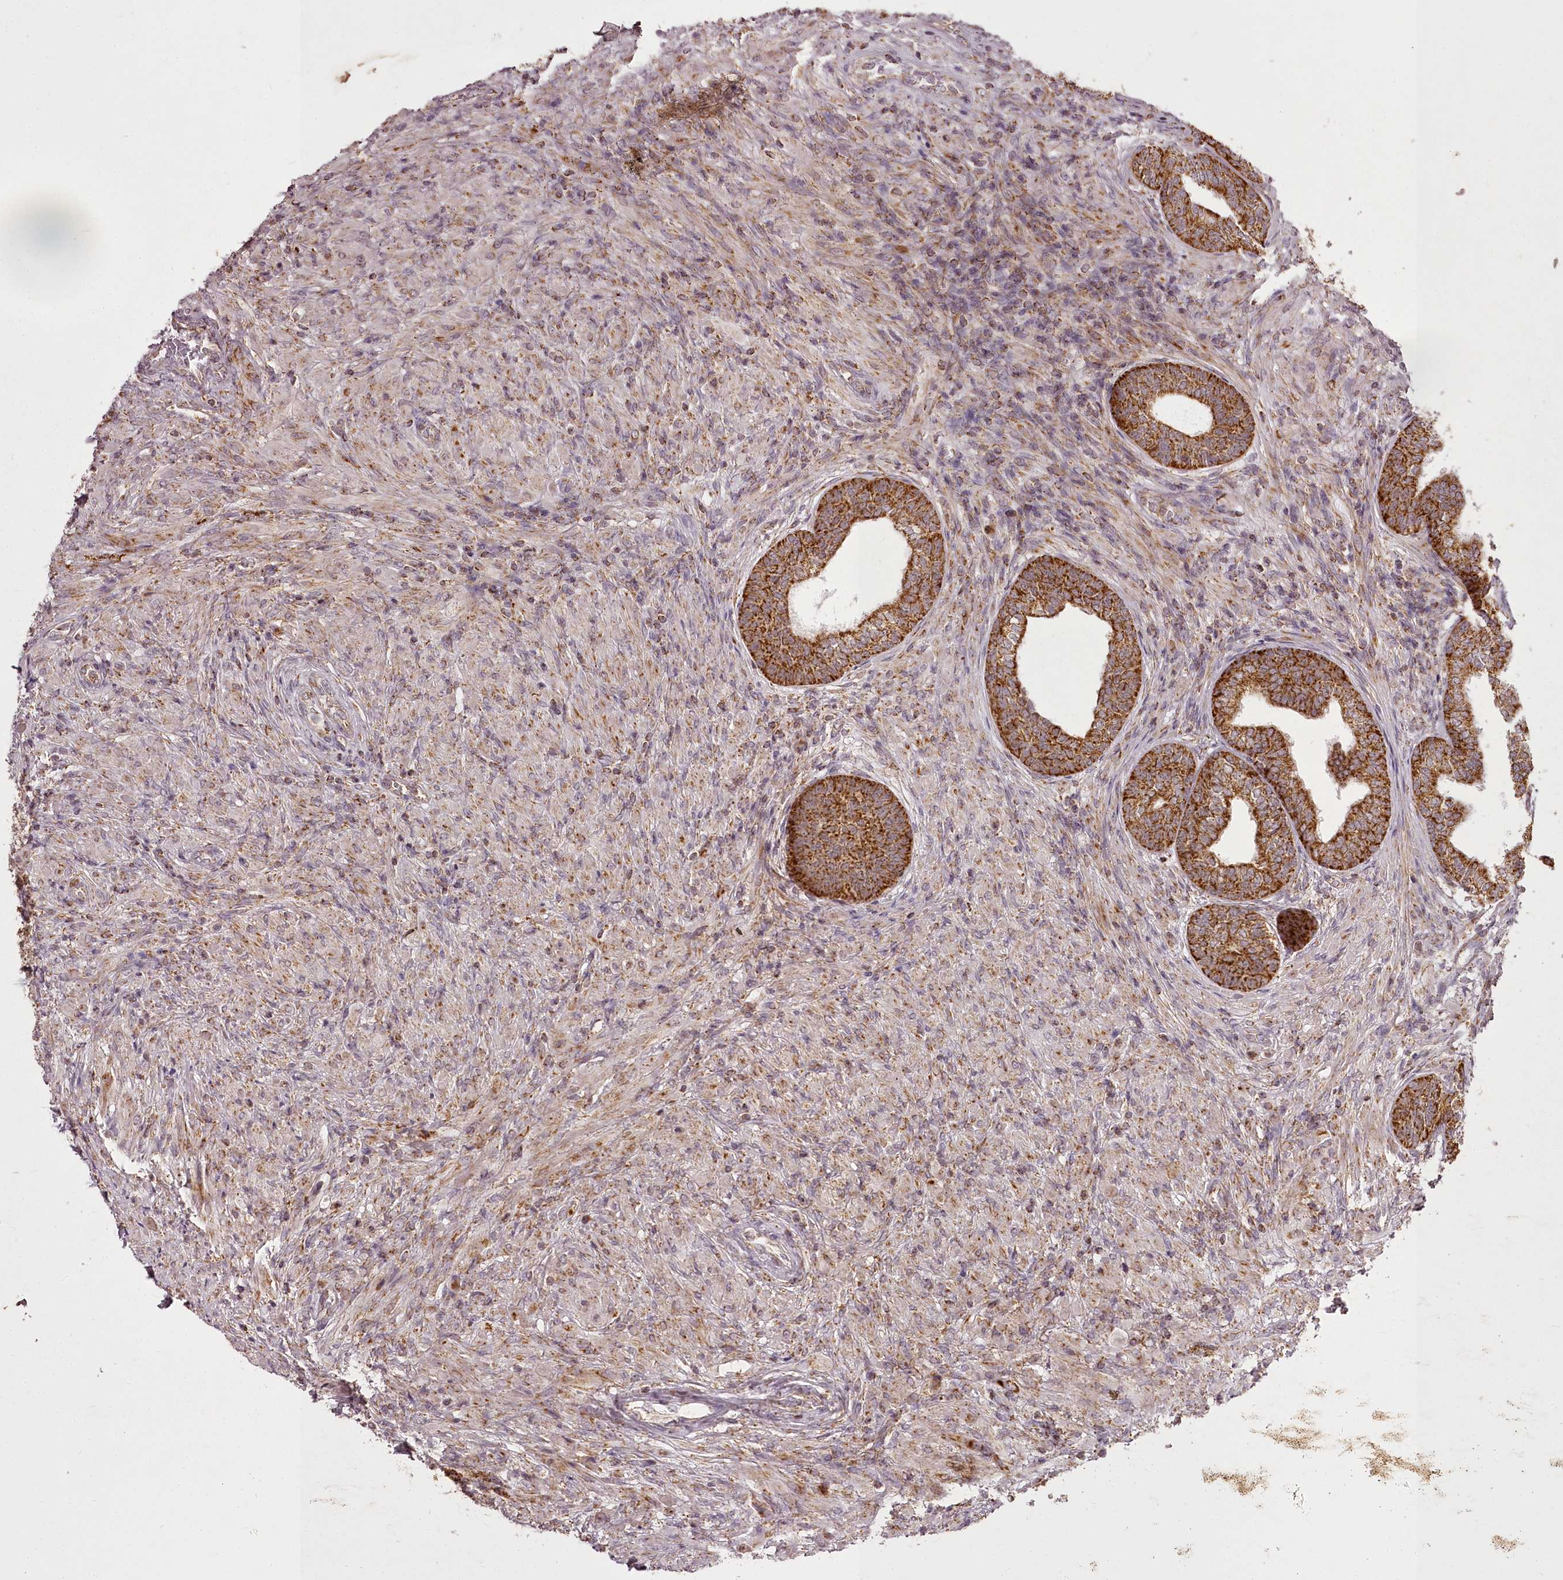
{"staining": {"intensity": "strong", "quantity": ">75%", "location": "cytoplasmic/membranous"}, "tissue": "prostate", "cell_type": "Glandular cells", "image_type": "normal", "snomed": [{"axis": "morphology", "description": "Normal tissue, NOS"}, {"axis": "topography", "description": "Prostate"}], "caption": "DAB immunohistochemical staining of unremarkable human prostate exhibits strong cytoplasmic/membranous protein expression in about >75% of glandular cells.", "gene": "CHCHD2", "patient": {"sex": "male", "age": 76}}